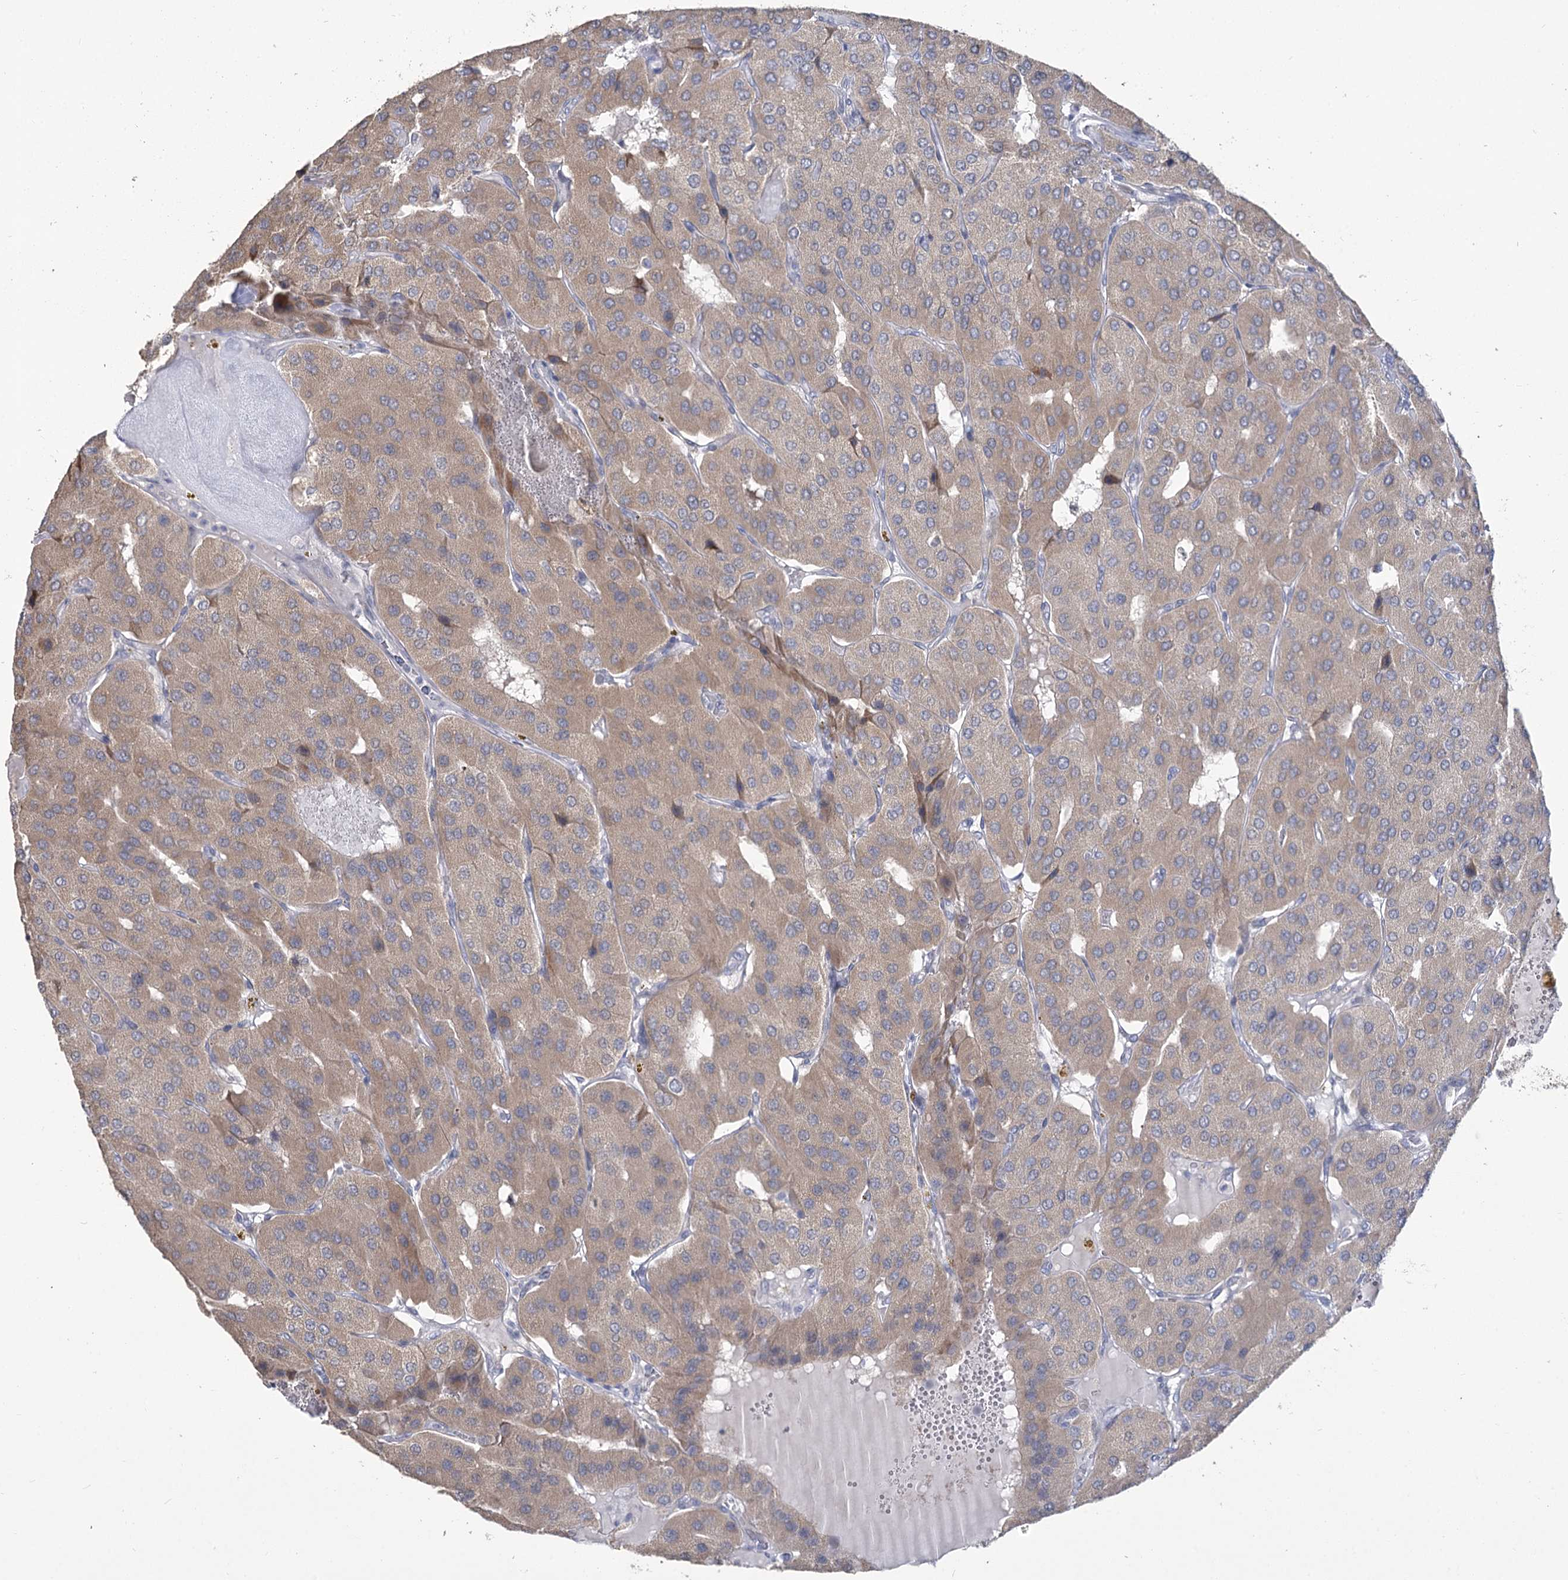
{"staining": {"intensity": "weak", "quantity": "25%-75%", "location": "cytoplasmic/membranous"}, "tissue": "parathyroid gland", "cell_type": "Glandular cells", "image_type": "normal", "snomed": [{"axis": "morphology", "description": "Normal tissue, NOS"}, {"axis": "morphology", "description": "Adenoma, NOS"}, {"axis": "topography", "description": "Parathyroid gland"}], "caption": "IHC of normal human parathyroid gland demonstrates low levels of weak cytoplasmic/membranous expression in about 25%-75% of glandular cells.", "gene": "PHYHIPL", "patient": {"sex": "female", "age": 86}}